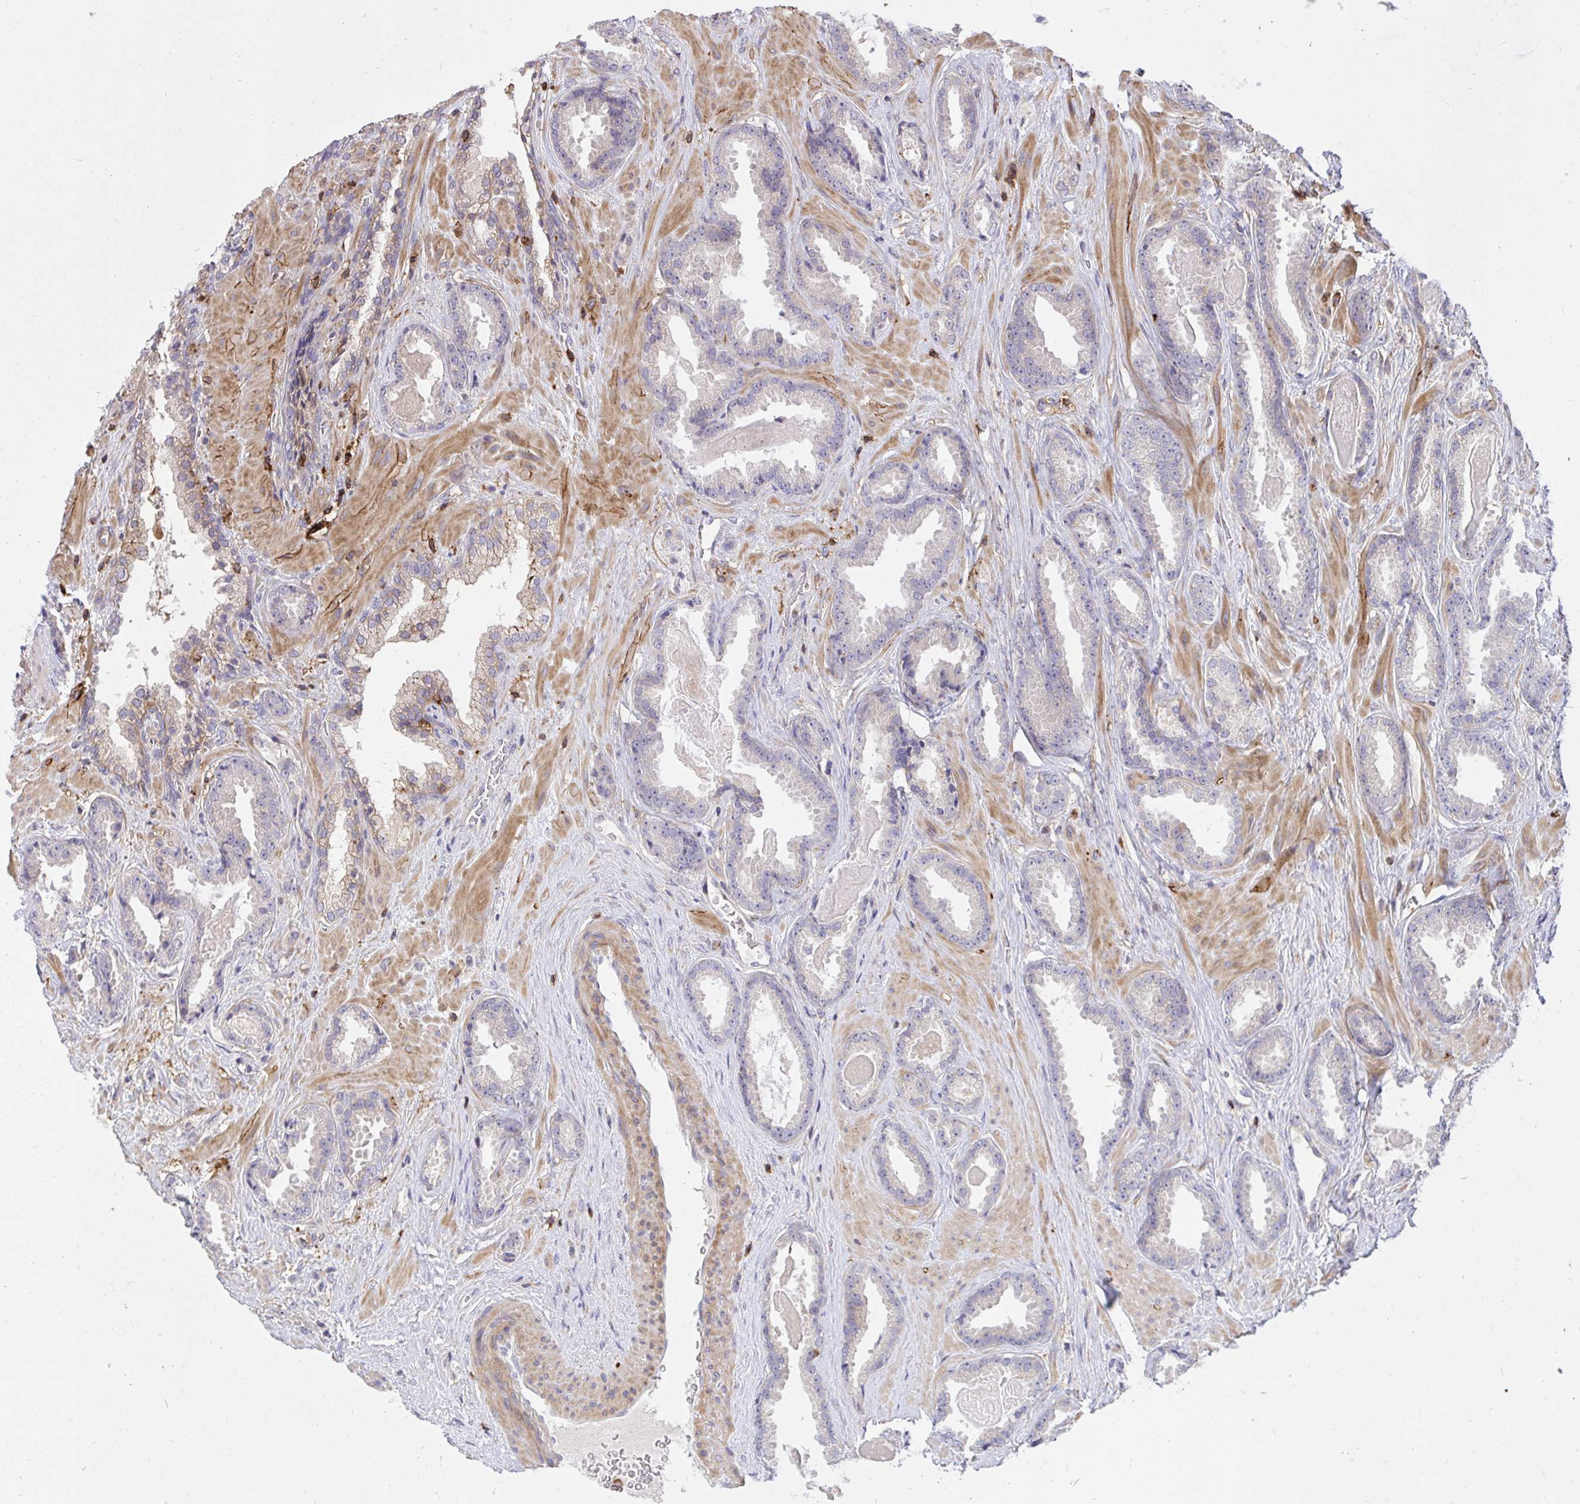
{"staining": {"intensity": "negative", "quantity": "none", "location": "none"}, "tissue": "prostate cancer", "cell_type": "Tumor cells", "image_type": "cancer", "snomed": [{"axis": "morphology", "description": "Adenocarcinoma, Low grade"}, {"axis": "topography", "description": "Prostate"}], "caption": "Immunohistochemistry (IHC) photomicrograph of neoplastic tissue: prostate low-grade adenocarcinoma stained with DAB reveals no significant protein positivity in tumor cells. (Brightfield microscopy of DAB (3,3'-diaminobenzidine) immunohistochemistry (IHC) at high magnification).", "gene": "ERI1", "patient": {"sex": "male", "age": 62}}